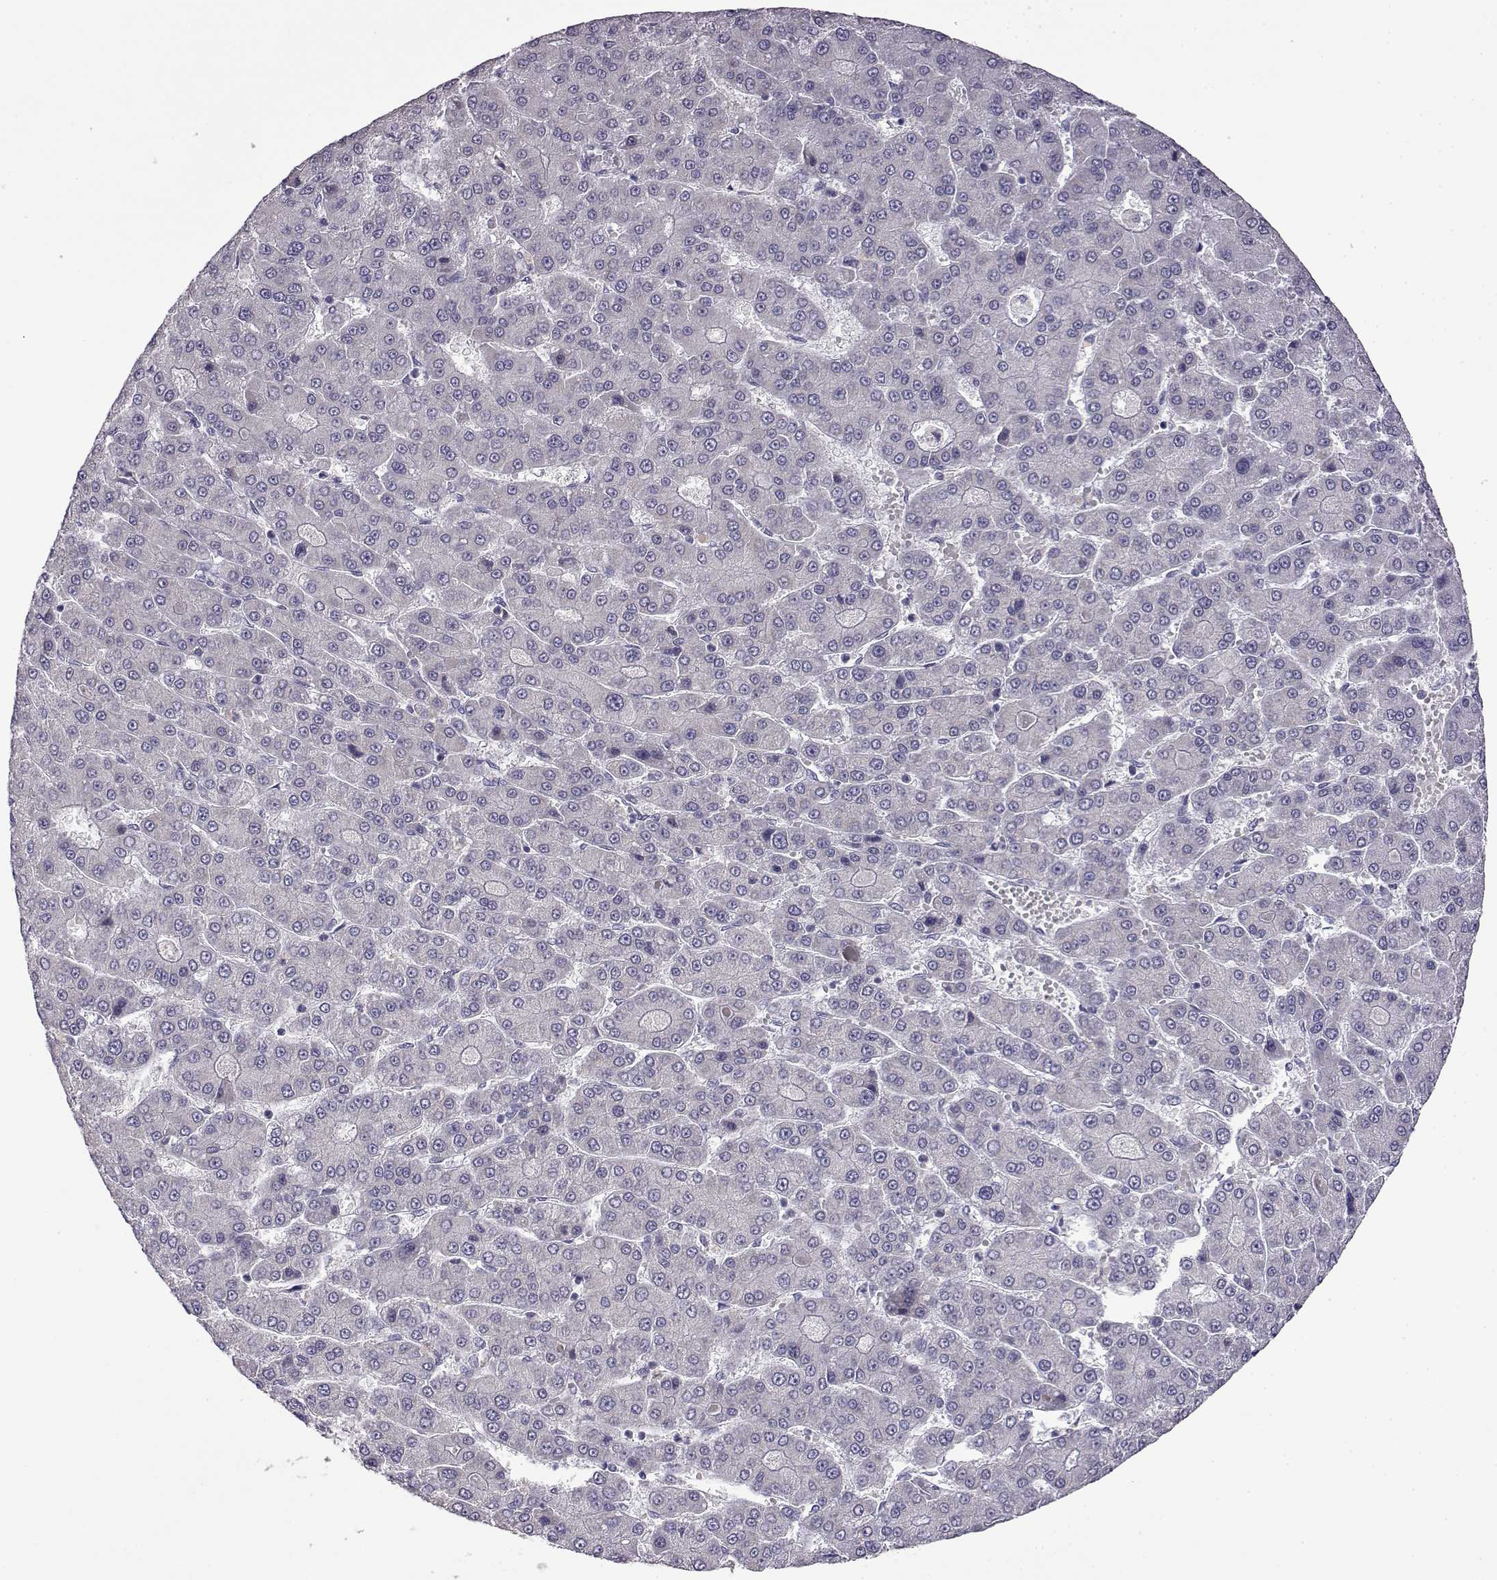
{"staining": {"intensity": "negative", "quantity": "none", "location": "none"}, "tissue": "liver cancer", "cell_type": "Tumor cells", "image_type": "cancer", "snomed": [{"axis": "morphology", "description": "Carcinoma, Hepatocellular, NOS"}, {"axis": "topography", "description": "Liver"}], "caption": "IHC histopathology image of liver cancer (hepatocellular carcinoma) stained for a protein (brown), which exhibits no positivity in tumor cells. (DAB (3,3'-diaminobenzidine) immunohistochemistry visualized using brightfield microscopy, high magnification).", "gene": "VGF", "patient": {"sex": "male", "age": 70}}